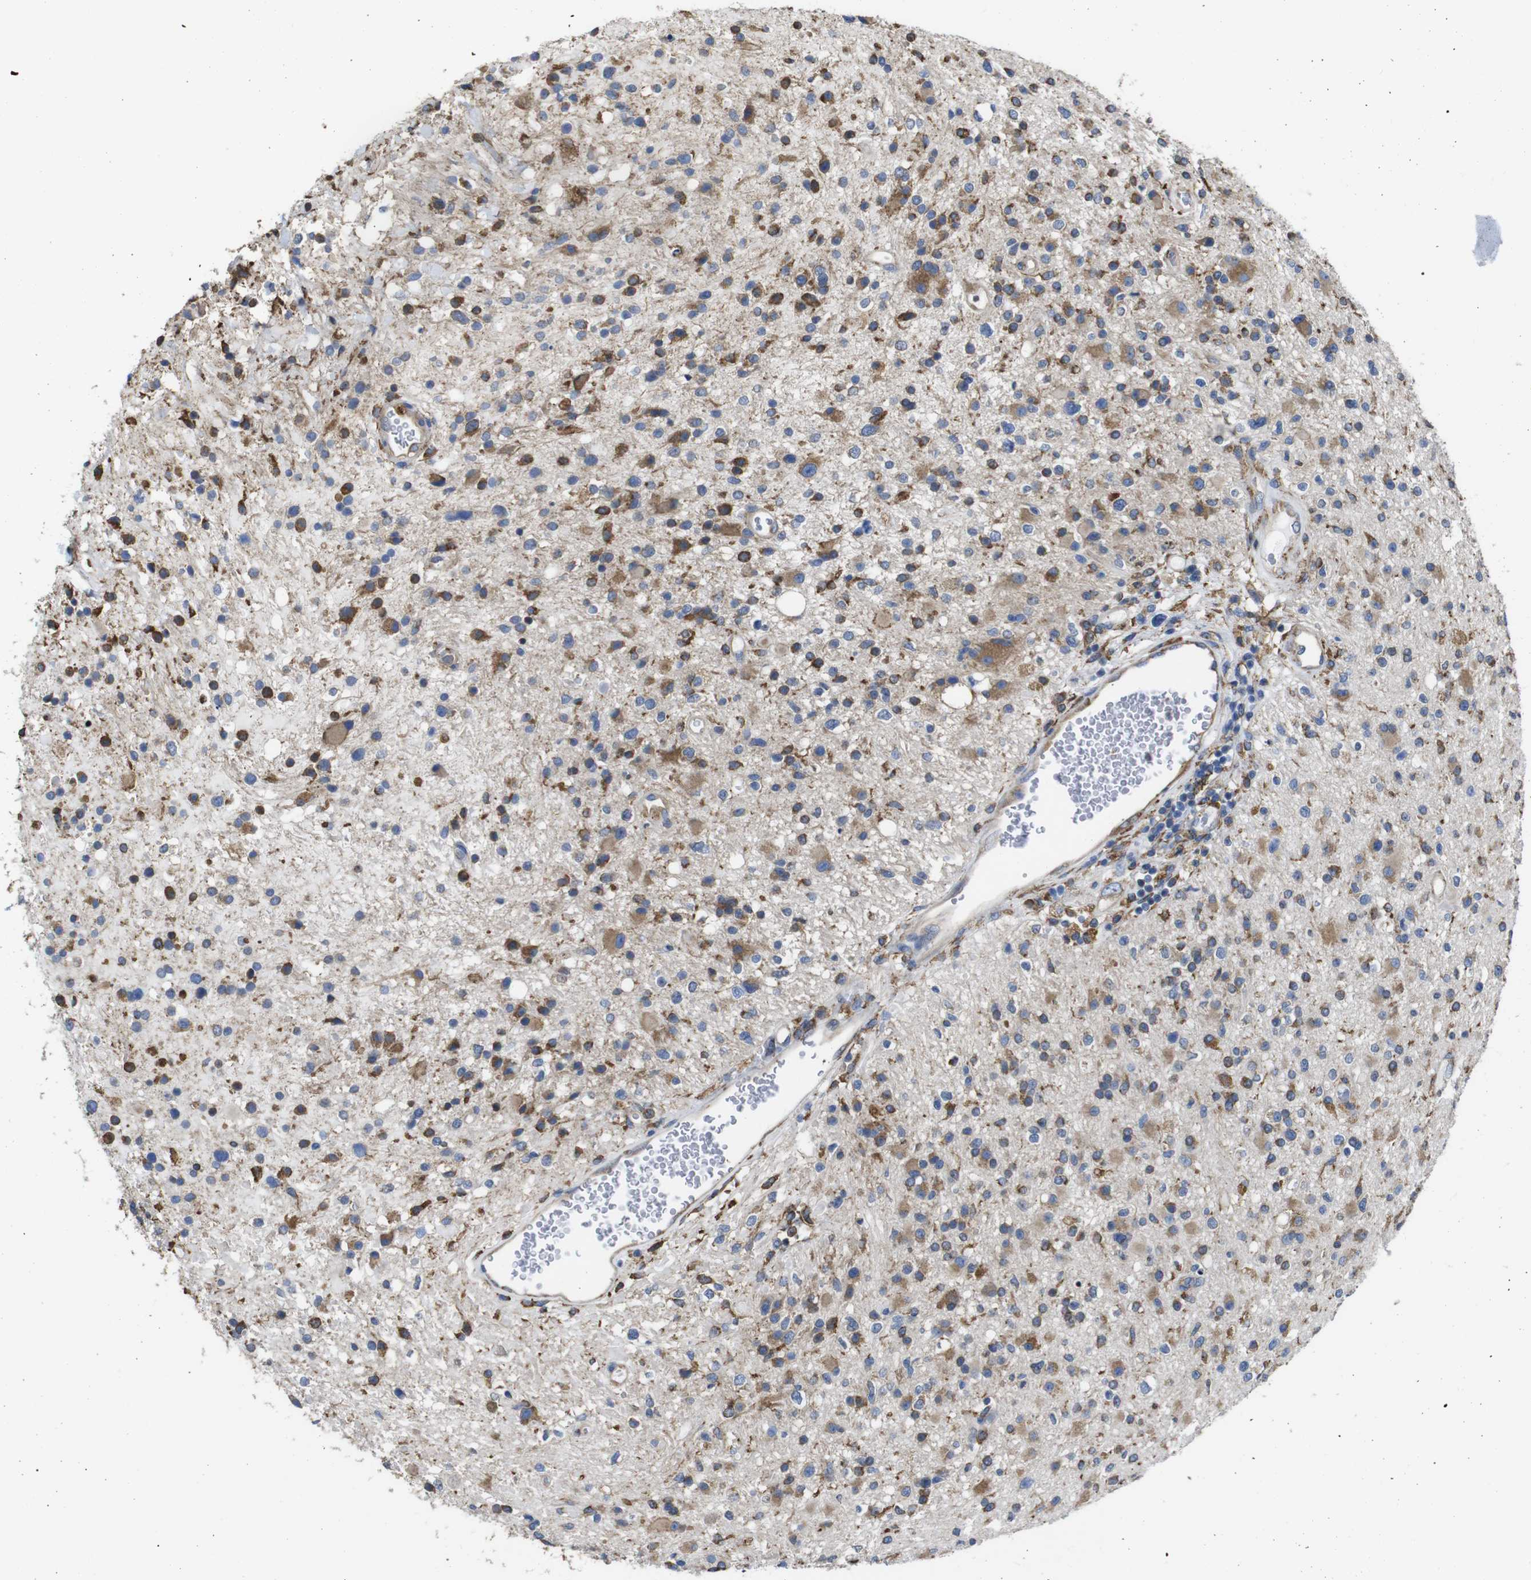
{"staining": {"intensity": "moderate", "quantity": ">75%", "location": "cytoplasmic/membranous"}, "tissue": "glioma", "cell_type": "Tumor cells", "image_type": "cancer", "snomed": [{"axis": "morphology", "description": "Glioma, malignant, High grade"}, {"axis": "topography", "description": "Brain"}], "caption": "High-grade glioma (malignant) stained for a protein (brown) shows moderate cytoplasmic/membranous positive positivity in approximately >75% of tumor cells.", "gene": "PPIB", "patient": {"sex": "male", "age": 33}}